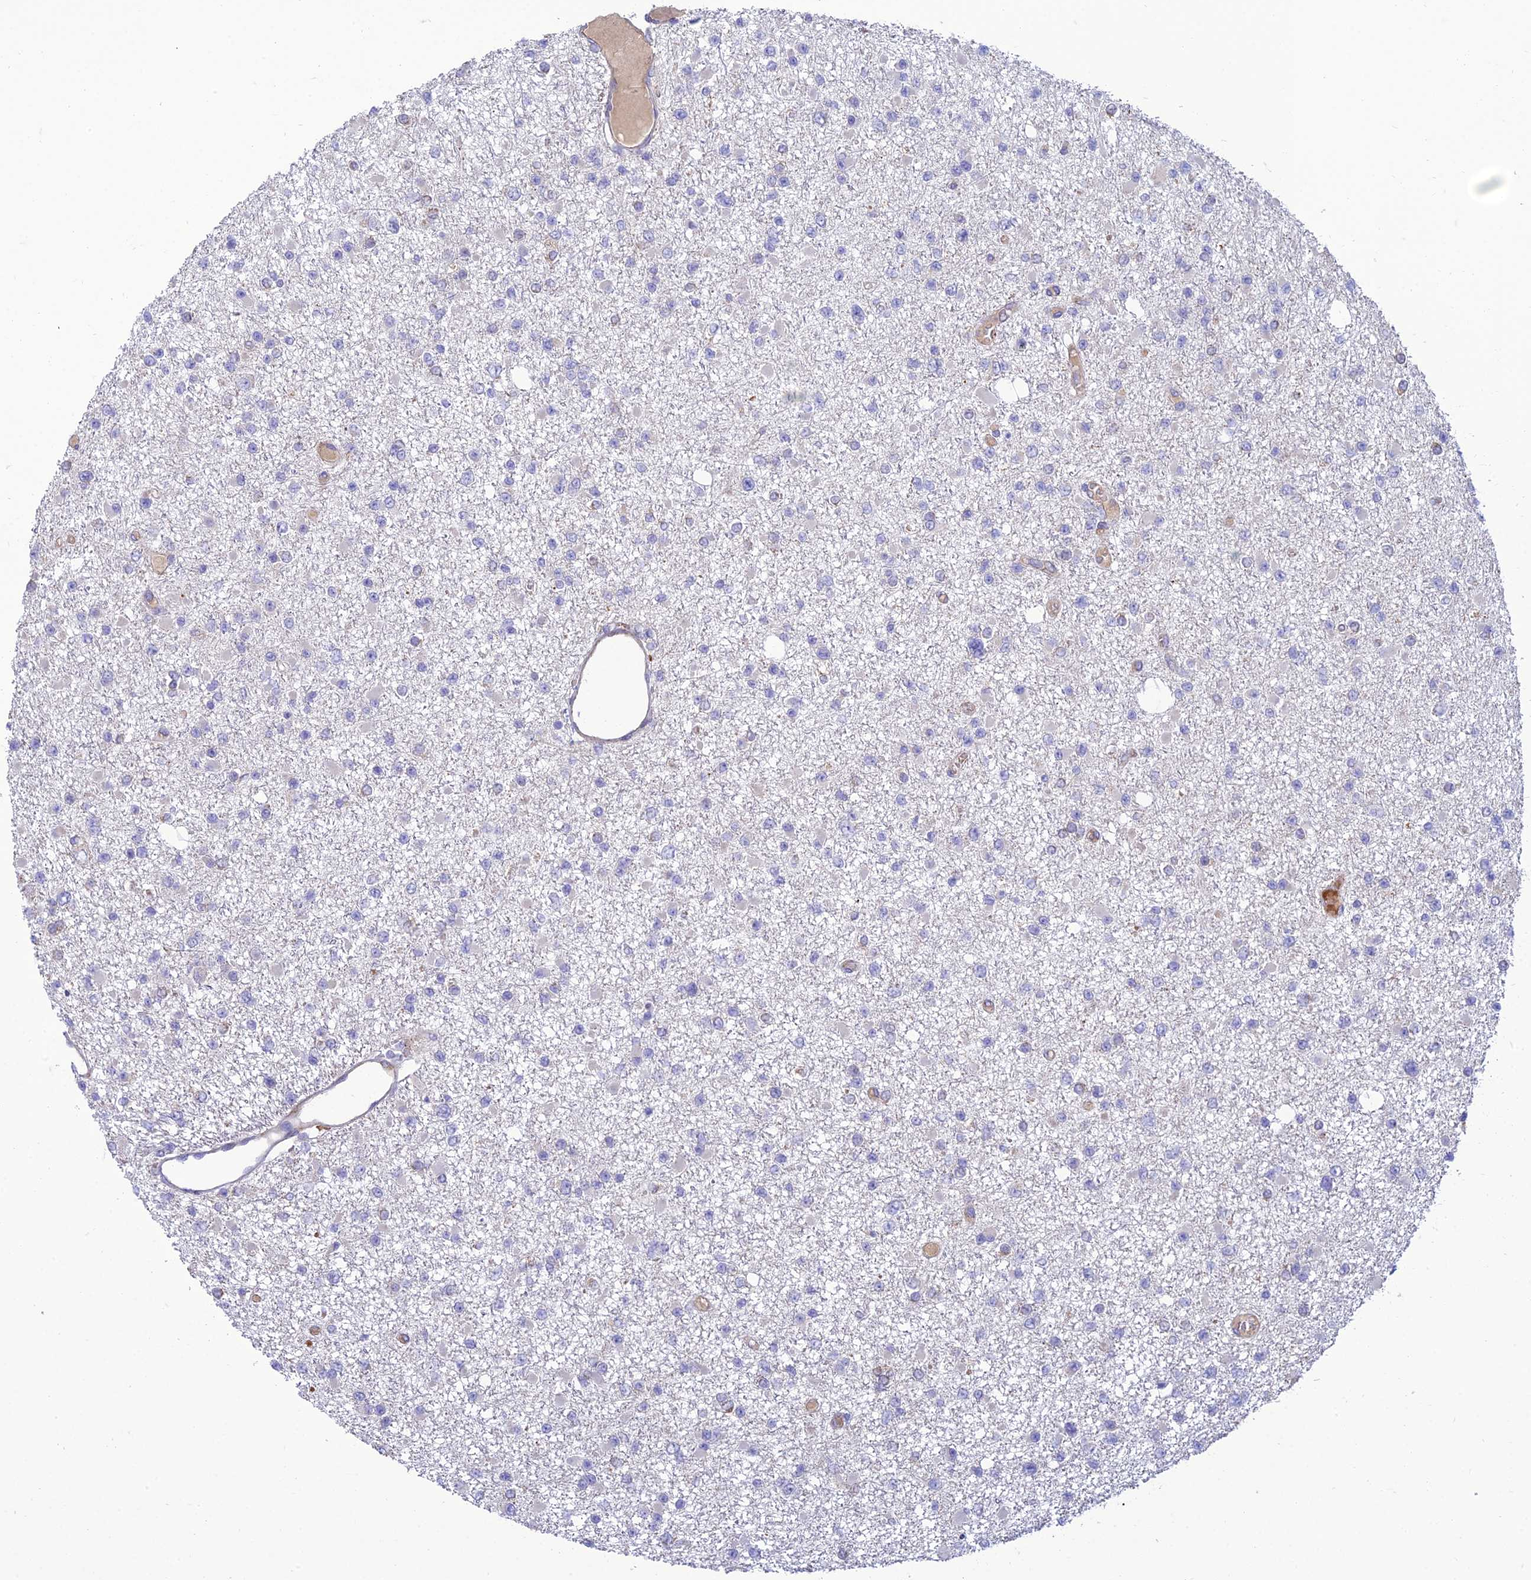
{"staining": {"intensity": "negative", "quantity": "none", "location": "none"}, "tissue": "glioma", "cell_type": "Tumor cells", "image_type": "cancer", "snomed": [{"axis": "morphology", "description": "Glioma, malignant, Low grade"}, {"axis": "topography", "description": "Brain"}], "caption": "Human glioma stained for a protein using immunohistochemistry (IHC) reveals no positivity in tumor cells.", "gene": "SEL1L3", "patient": {"sex": "female", "age": 22}}